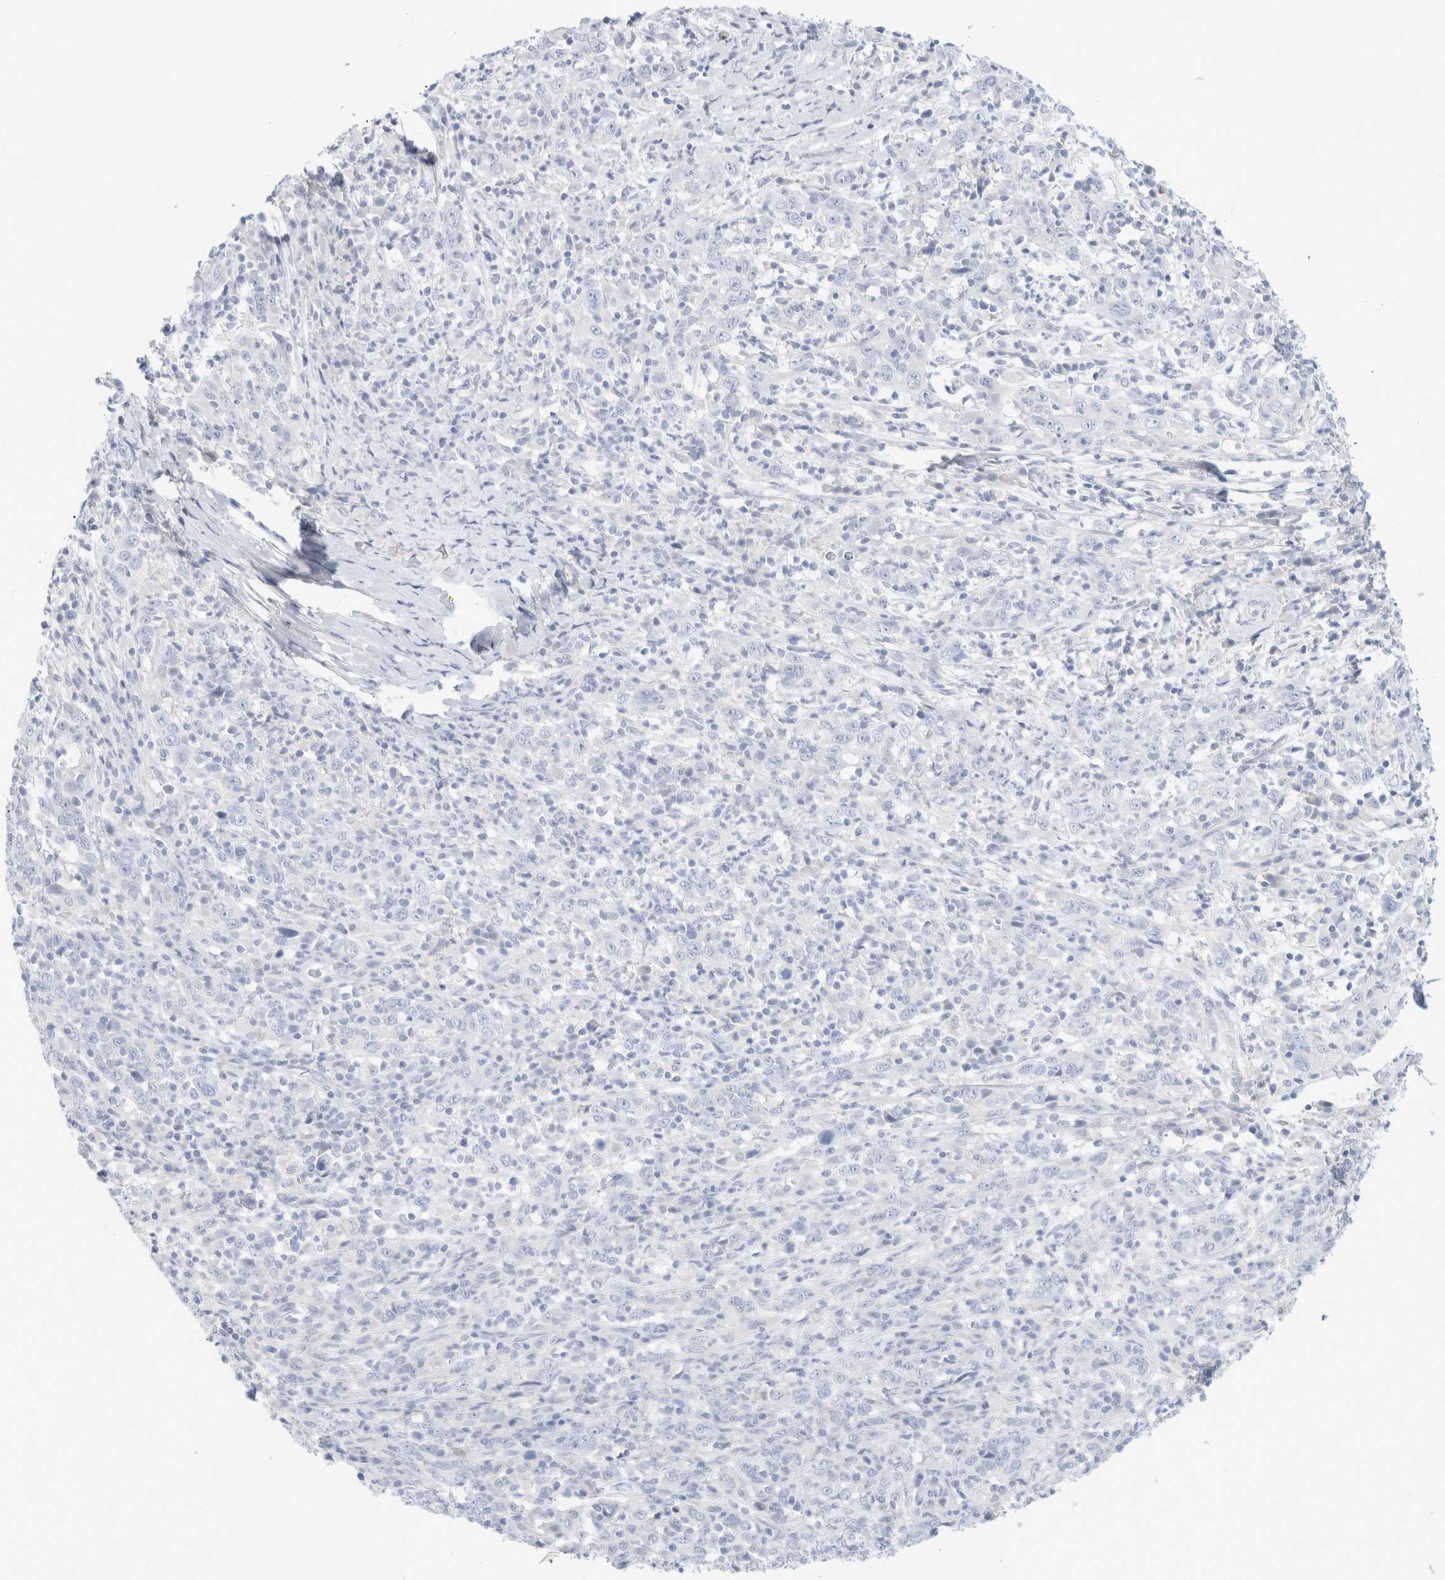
{"staining": {"intensity": "negative", "quantity": "none", "location": "none"}, "tissue": "cervical cancer", "cell_type": "Tumor cells", "image_type": "cancer", "snomed": [{"axis": "morphology", "description": "Squamous cell carcinoma, NOS"}, {"axis": "topography", "description": "Cervix"}], "caption": "High magnification brightfield microscopy of cervical cancer stained with DAB (brown) and counterstained with hematoxylin (blue): tumor cells show no significant positivity.", "gene": "CPQ", "patient": {"sex": "female", "age": 46}}